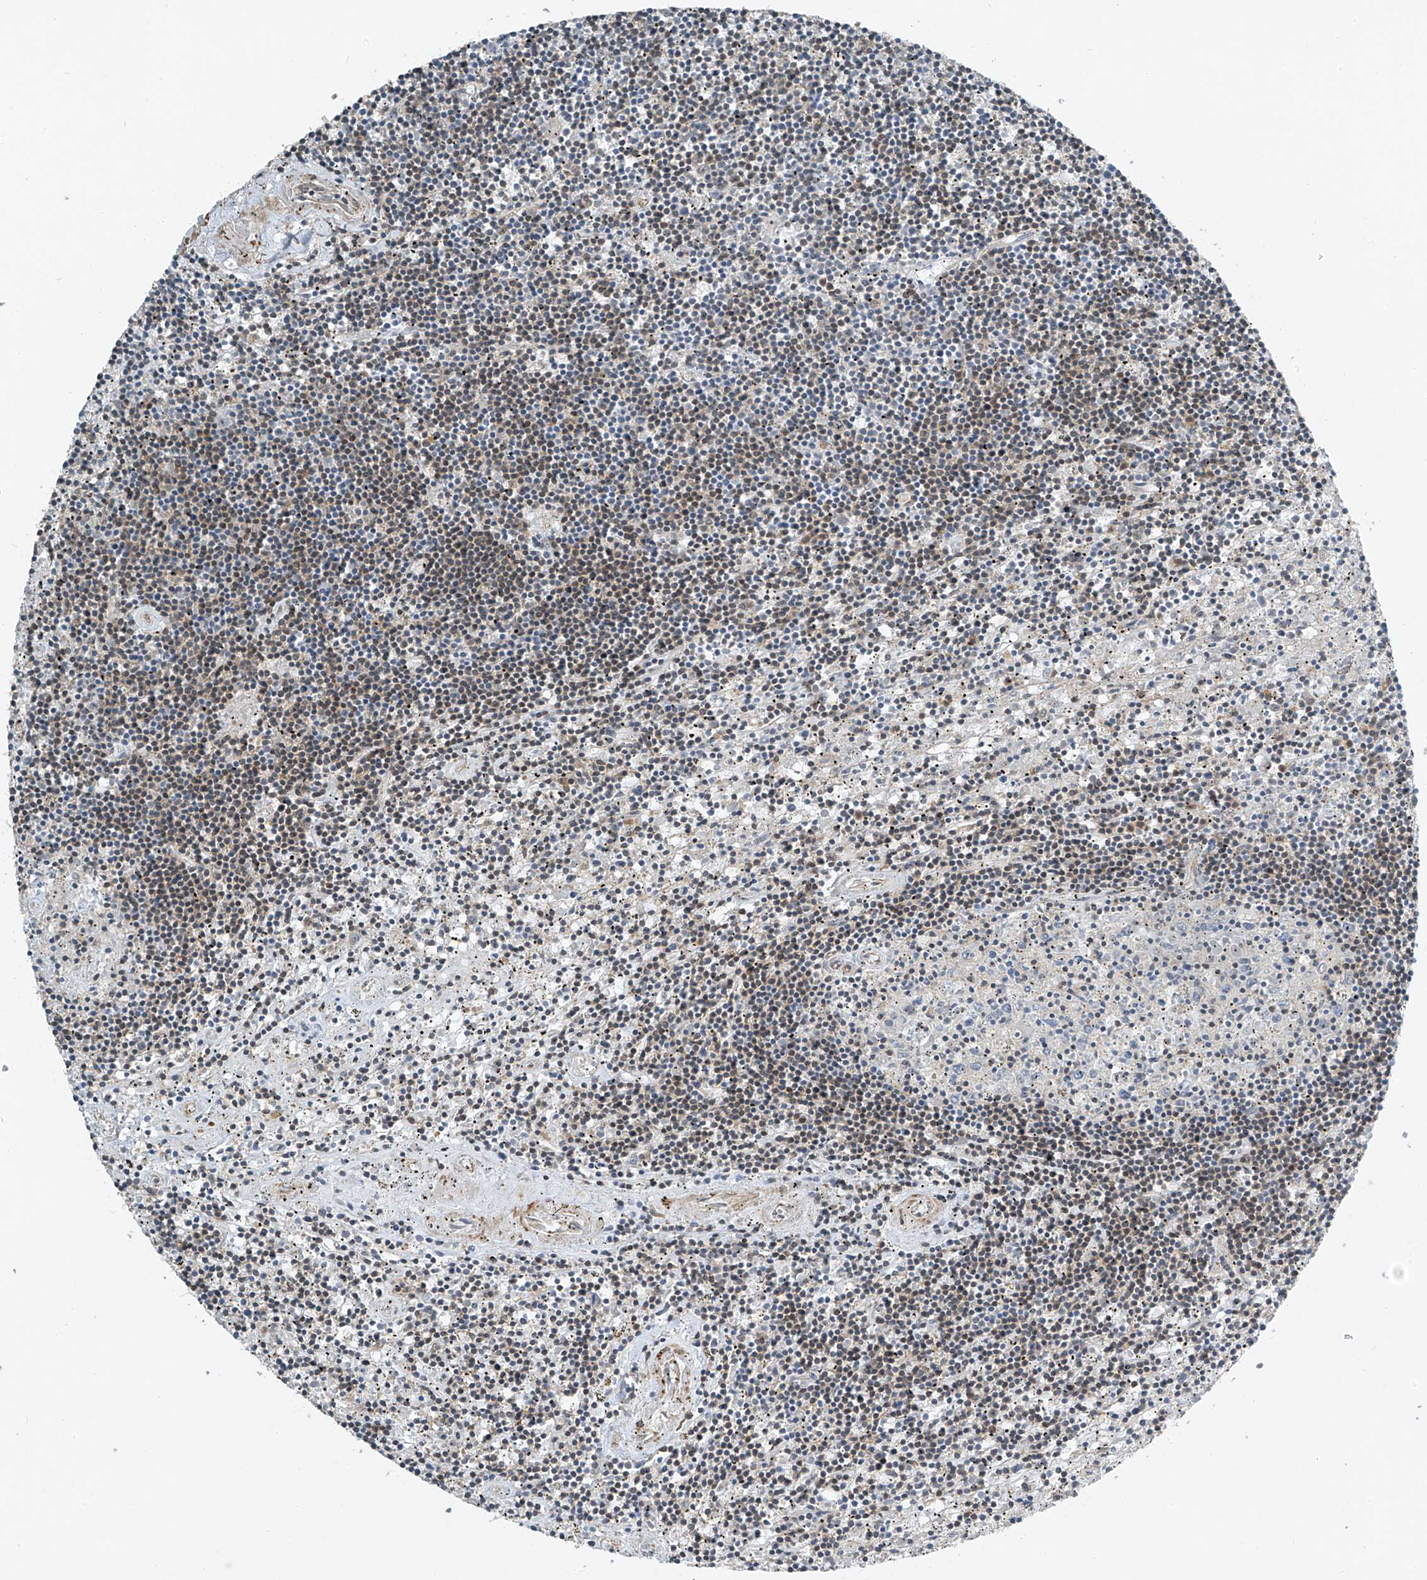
{"staining": {"intensity": "weak", "quantity": "<25%", "location": "cytoplasmic/membranous"}, "tissue": "lymphoma", "cell_type": "Tumor cells", "image_type": "cancer", "snomed": [{"axis": "morphology", "description": "Malignant lymphoma, non-Hodgkin's type, Low grade"}, {"axis": "topography", "description": "Spleen"}], "caption": "Protein analysis of malignant lymphoma, non-Hodgkin's type (low-grade) shows no significant staining in tumor cells.", "gene": "PPCS", "patient": {"sex": "male", "age": 76}}